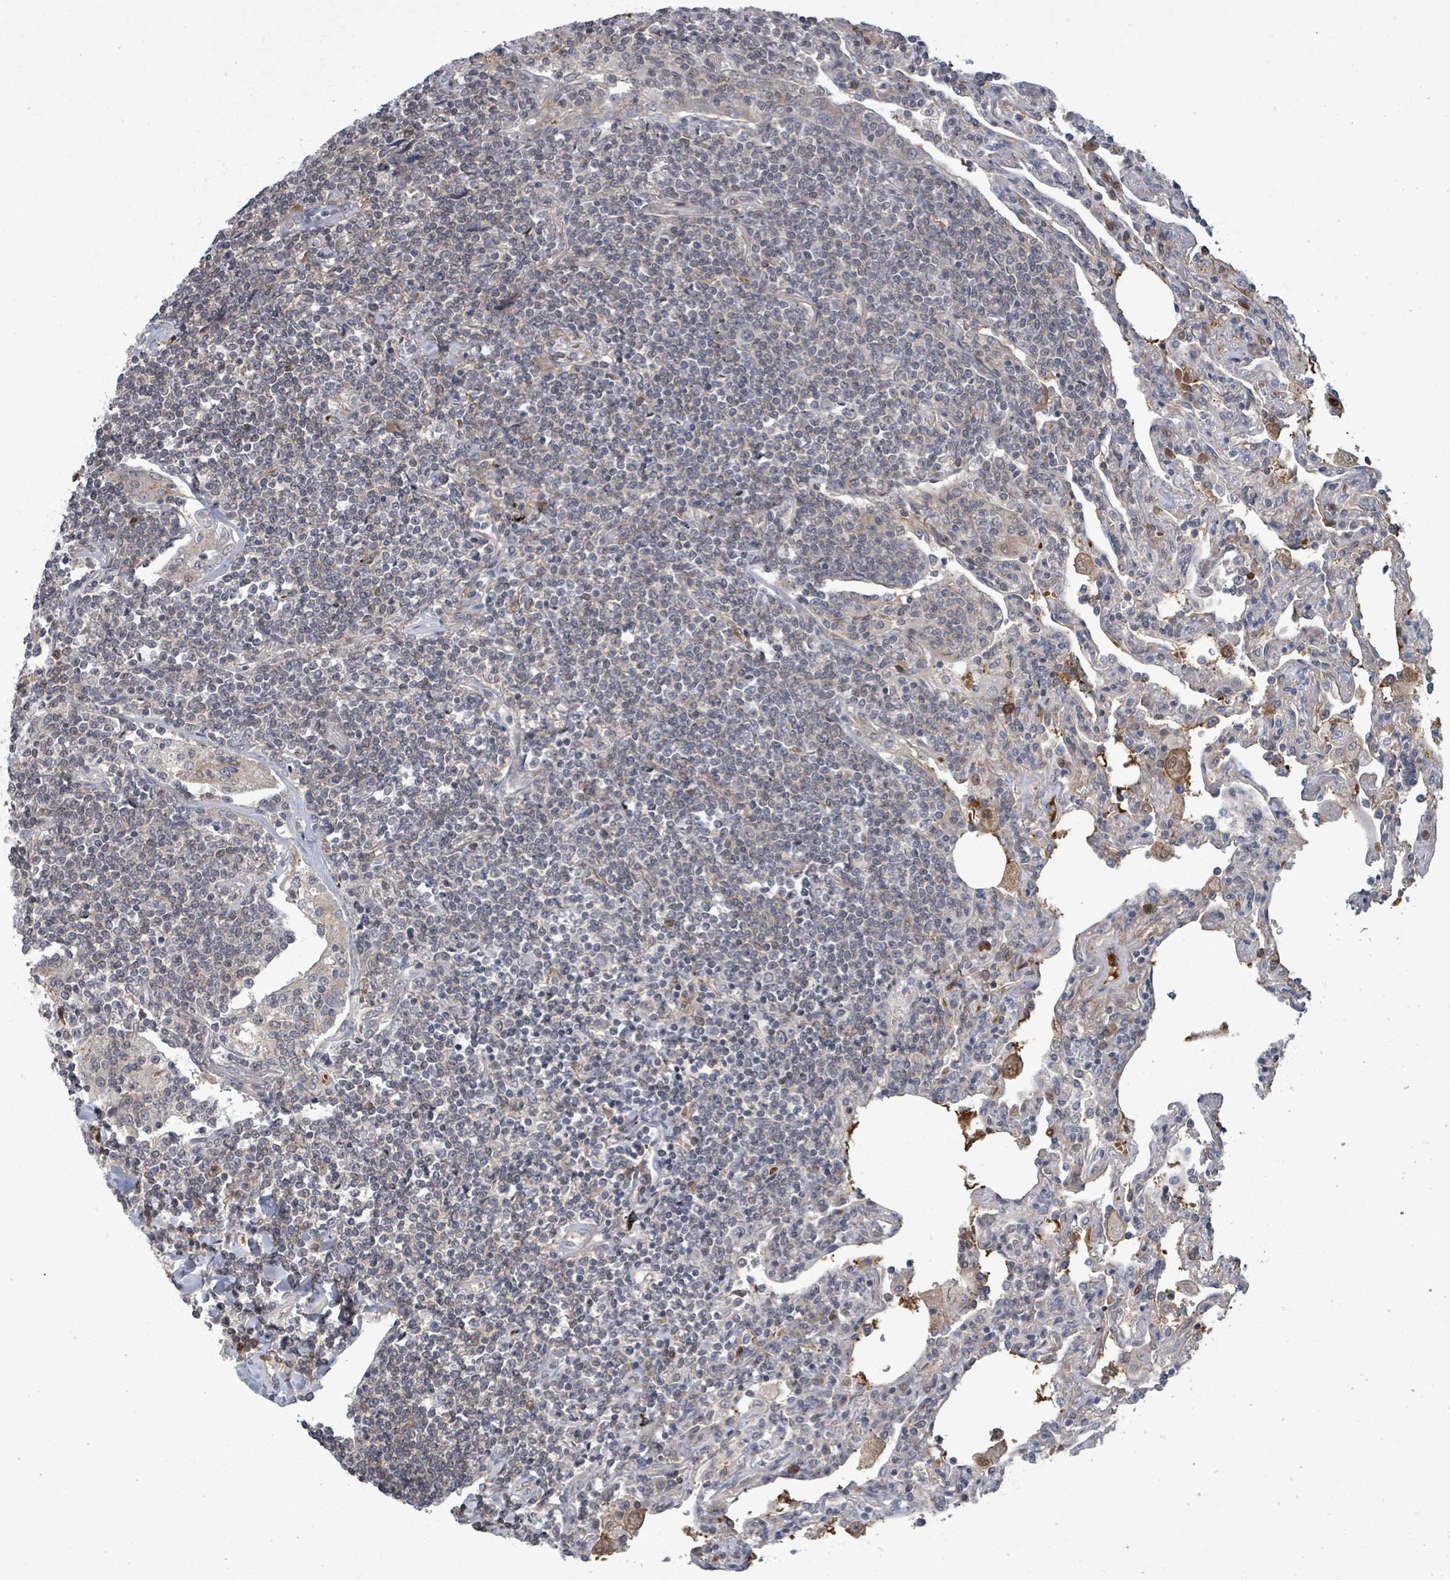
{"staining": {"intensity": "negative", "quantity": "none", "location": "none"}, "tissue": "lymphoma", "cell_type": "Tumor cells", "image_type": "cancer", "snomed": [{"axis": "morphology", "description": "Malignant lymphoma, non-Hodgkin's type, Low grade"}, {"axis": "topography", "description": "Lung"}], "caption": "This is a micrograph of immunohistochemistry (IHC) staining of malignant lymphoma, non-Hodgkin's type (low-grade), which shows no expression in tumor cells.", "gene": "GRM8", "patient": {"sex": "female", "age": 71}}